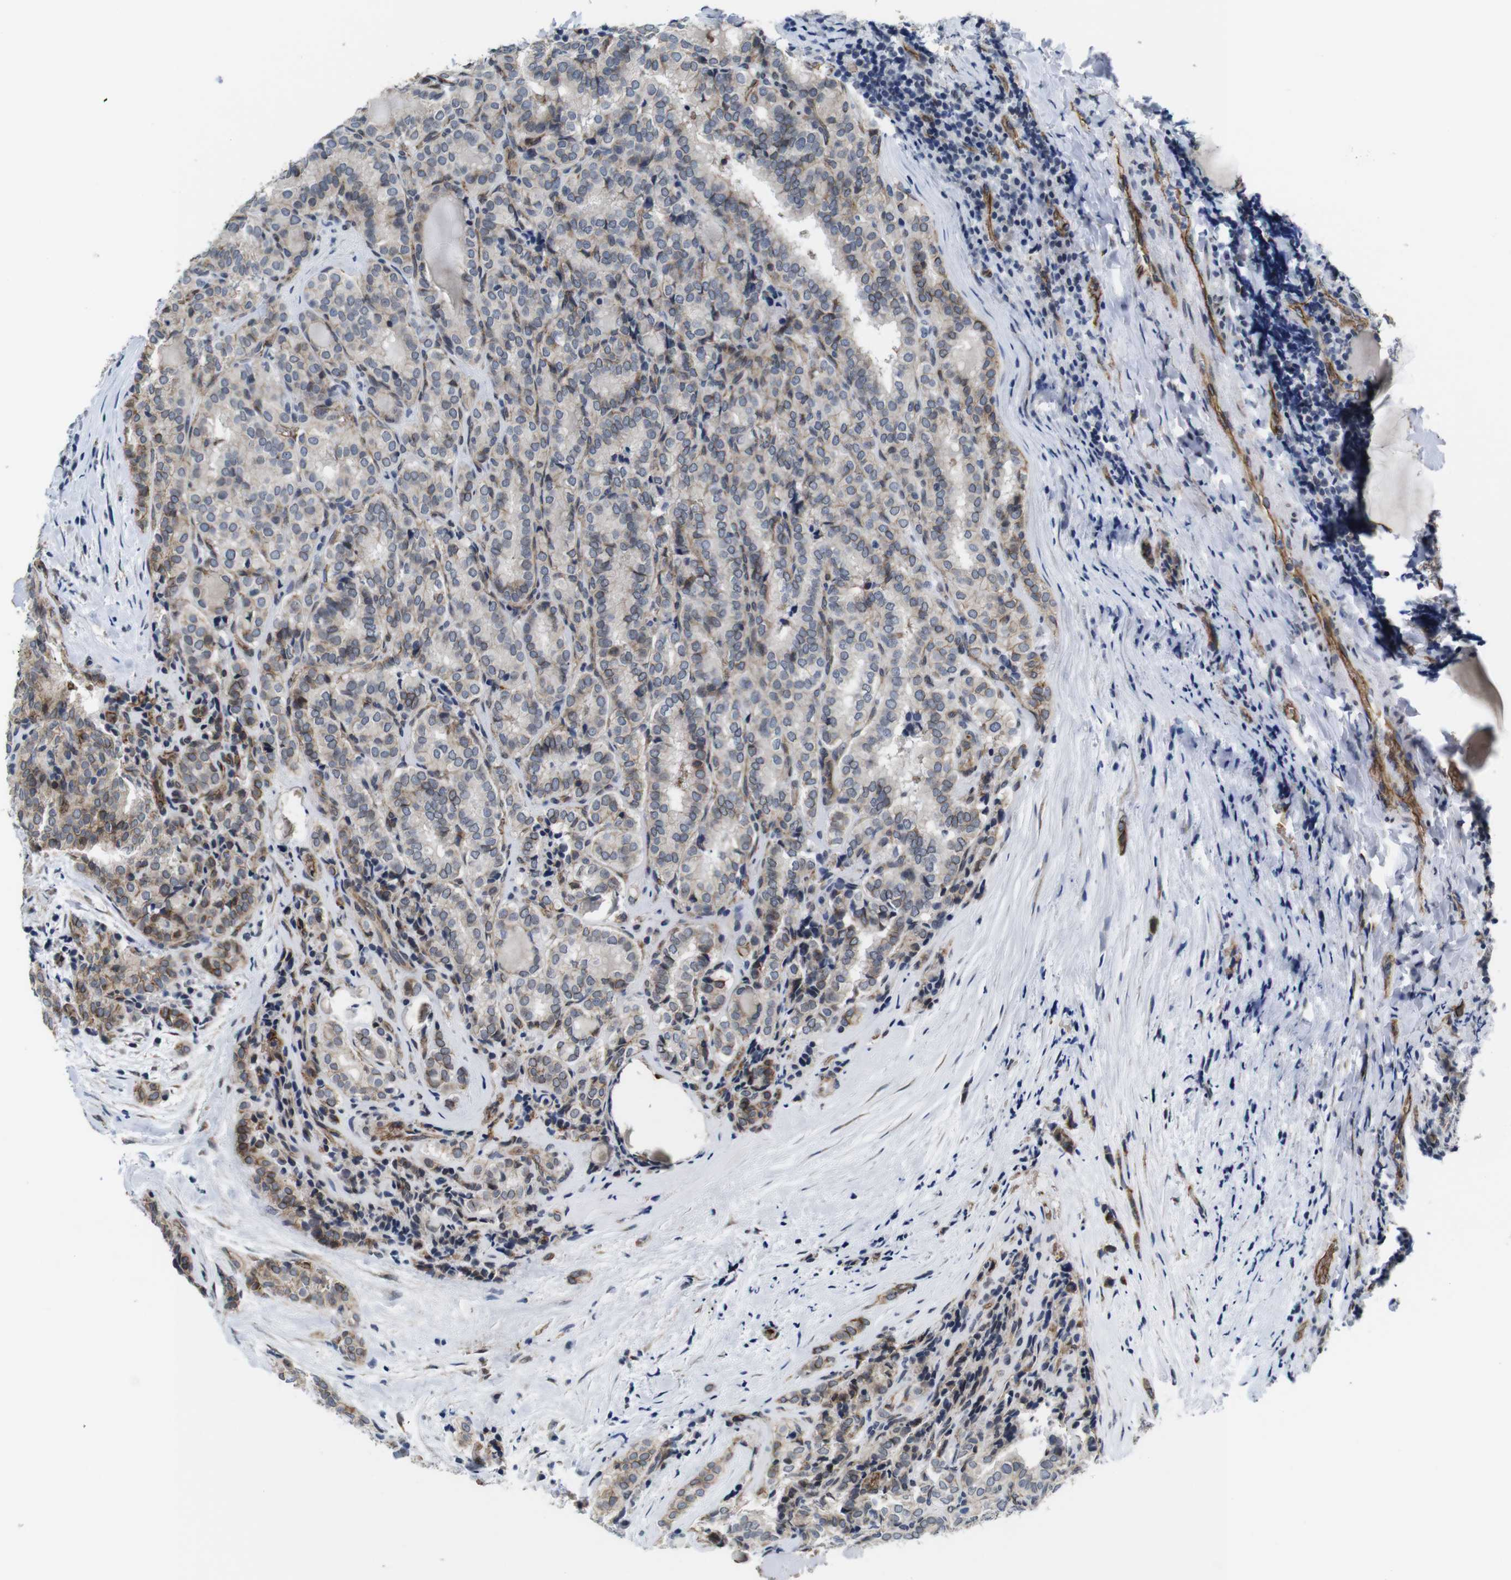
{"staining": {"intensity": "weak", "quantity": ">75%", "location": "cytoplasmic/membranous"}, "tissue": "thyroid cancer", "cell_type": "Tumor cells", "image_type": "cancer", "snomed": [{"axis": "morphology", "description": "Normal tissue, NOS"}, {"axis": "morphology", "description": "Papillary adenocarcinoma, NOS"}, {"axis": "topography", "description": "Thyroid gland"}], "caption": "Thyroid cancer (papillary adenocarcinoma) tissue exhibits weak cytoplasmic/membranous positivity in about >75% of tumor cells", "gene": "SOCS3", "patient": {"sex": "female", "age": 30}}